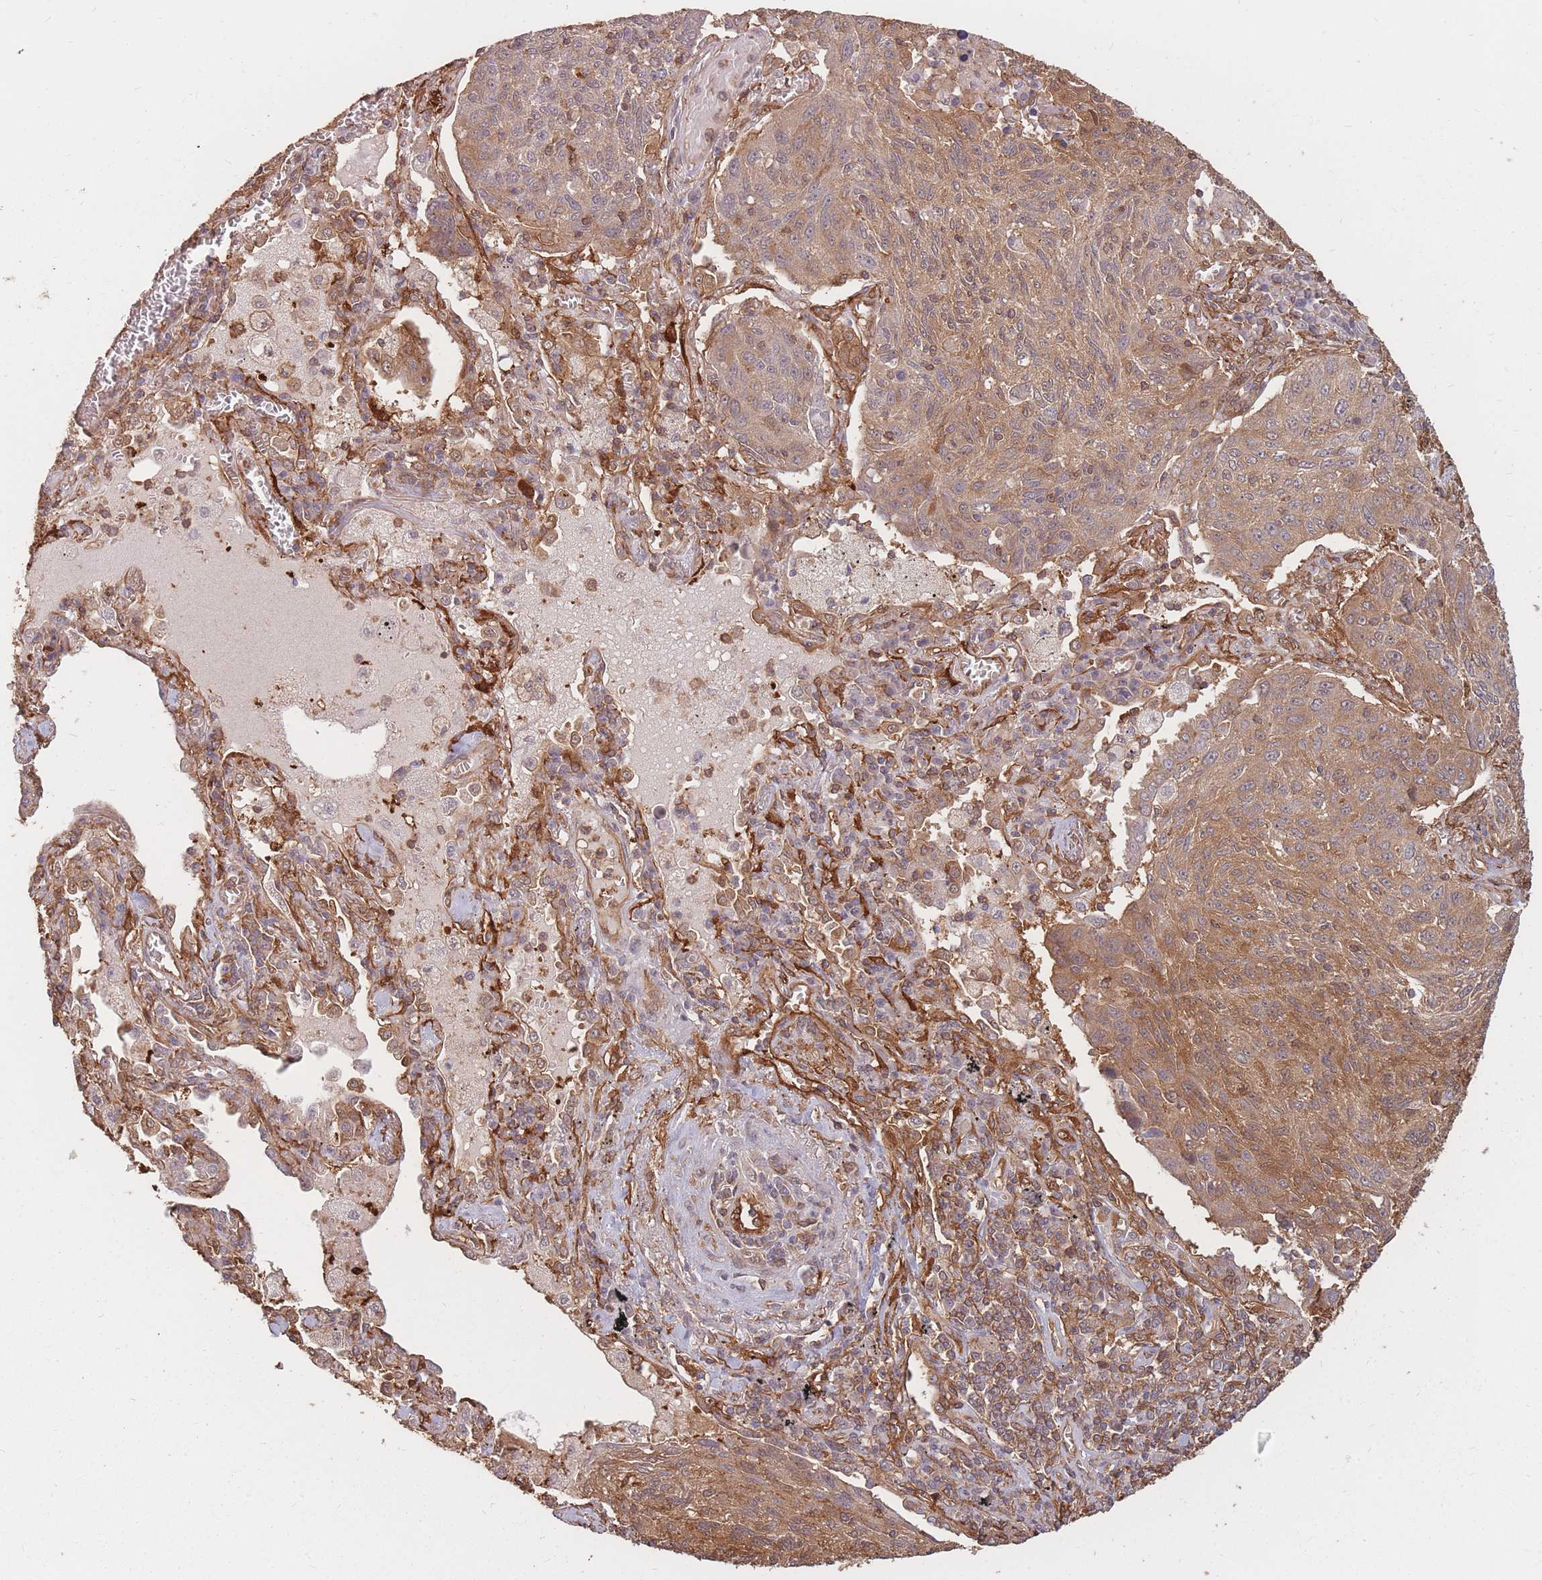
{"staining": {"intensity": "moderate", "quantity": ">75%", "location": "cytoplasmic/membranous"}, "tissue": "lung cancer", "cell_type": "Tumor cells", "image_type": "cancer", "snomed": [{"axis": "morphology", "description": "Squamous cell carcinoma, NOS"}, {"axis": "topography", "description": "Lung"}], "caption": "A medium amount of moderate cytoplasmic/membranous positivity is appreciated in about >75% of tumor cells in lung cancer (squamous cell carcinoma) tissue. Ihc stains the protein in brown and the nuclei are stained blue.", "gene": "PLS3", "patient": {"sex": "female", "age": 66}}